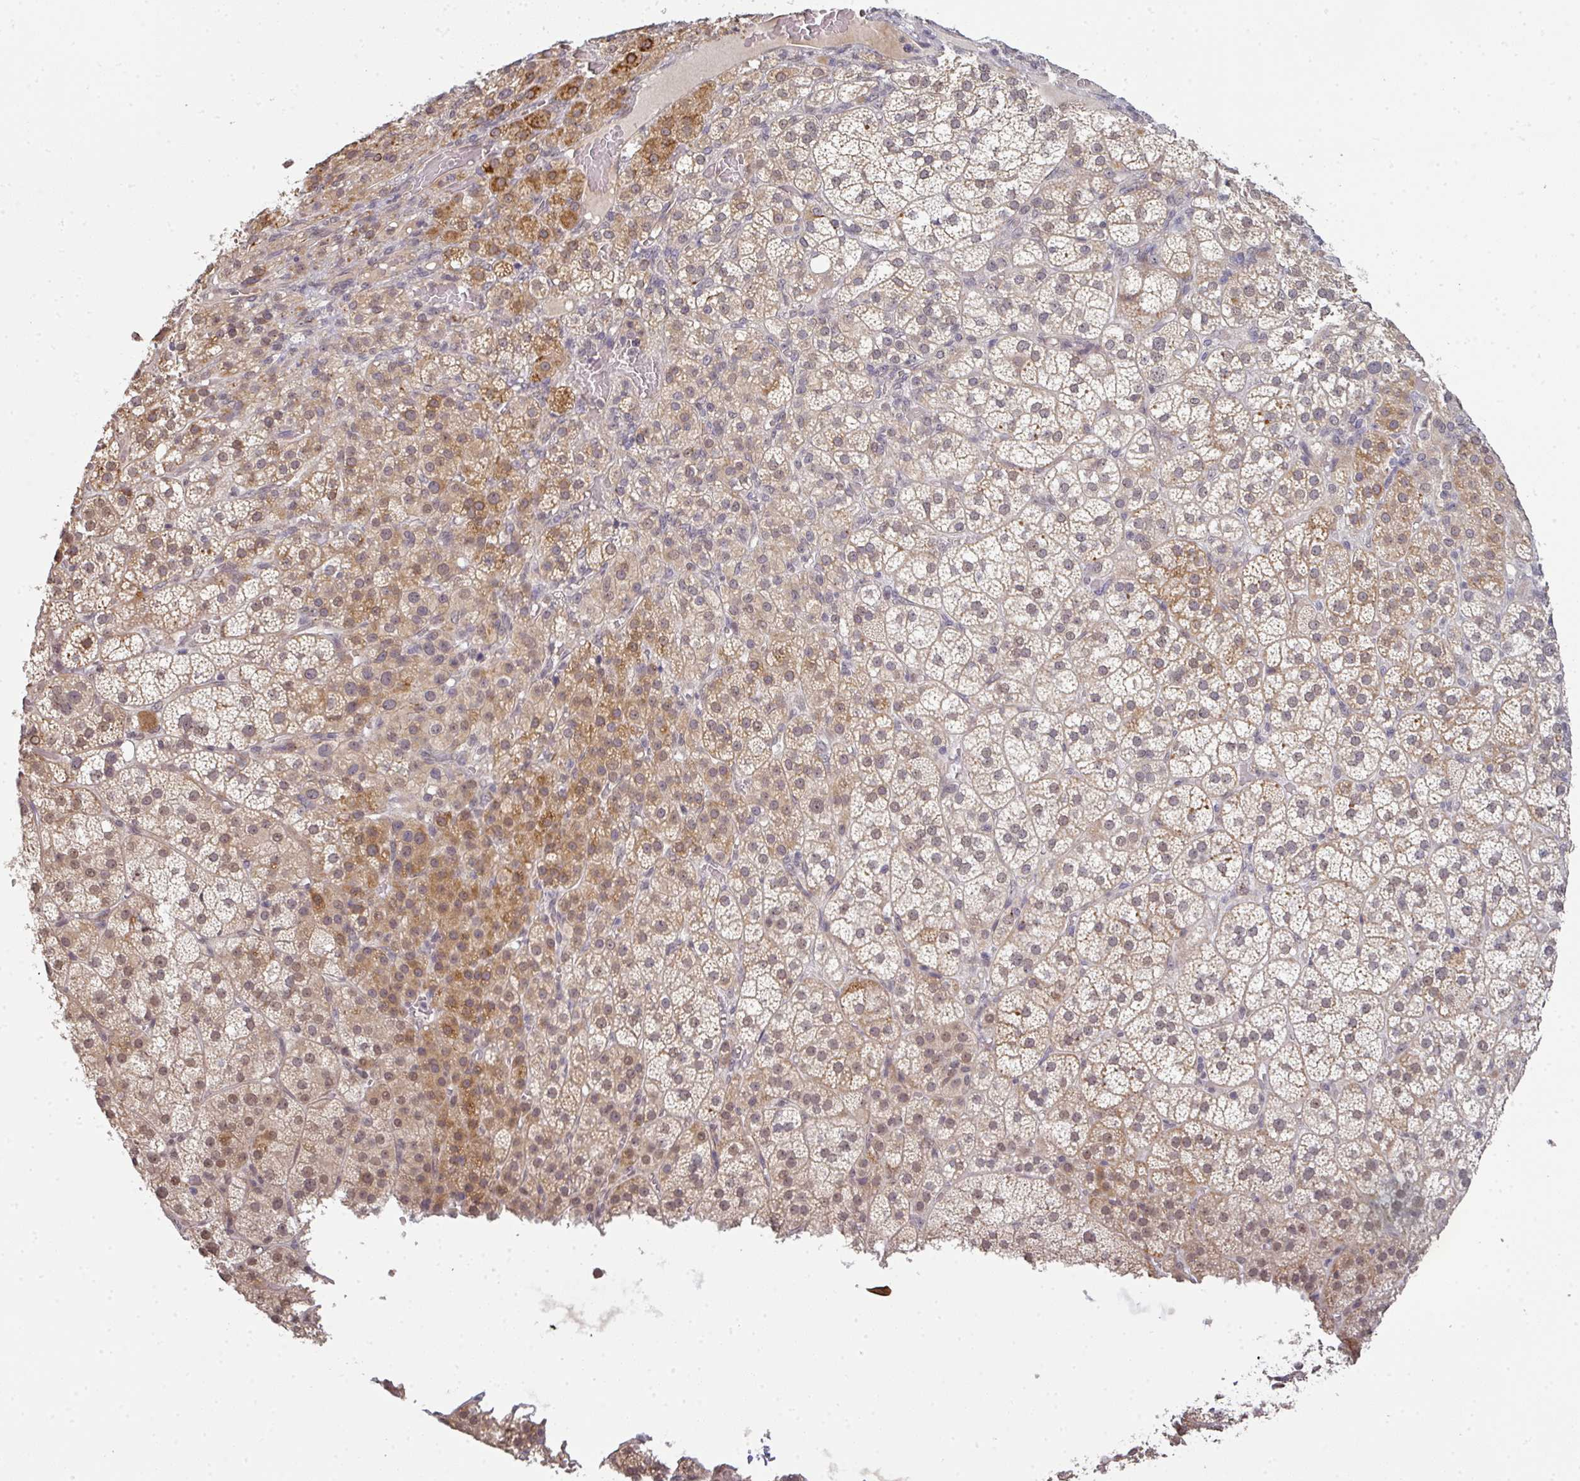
{"staining": {"intensity": "strong", "quantity": "<25%", "location": "cytoplasmic/membranous,nuclear"}, "tissue": "adrenal gland", "cell_type": "Glandular cells", "image_type": "normal", "snomed": [{"axis": "morphology", "description": "Normal tissue, NOS"}, {"axis": "topography", "description": "Adrenal gland"}], "caption": "Normal adrenal gland exhibits strong cytoplasmic/membranous,nuclear staining in about <25% of glandular cells.", "gene": "GTF2H3", "patient": {"sex": "female", "age": 60}}